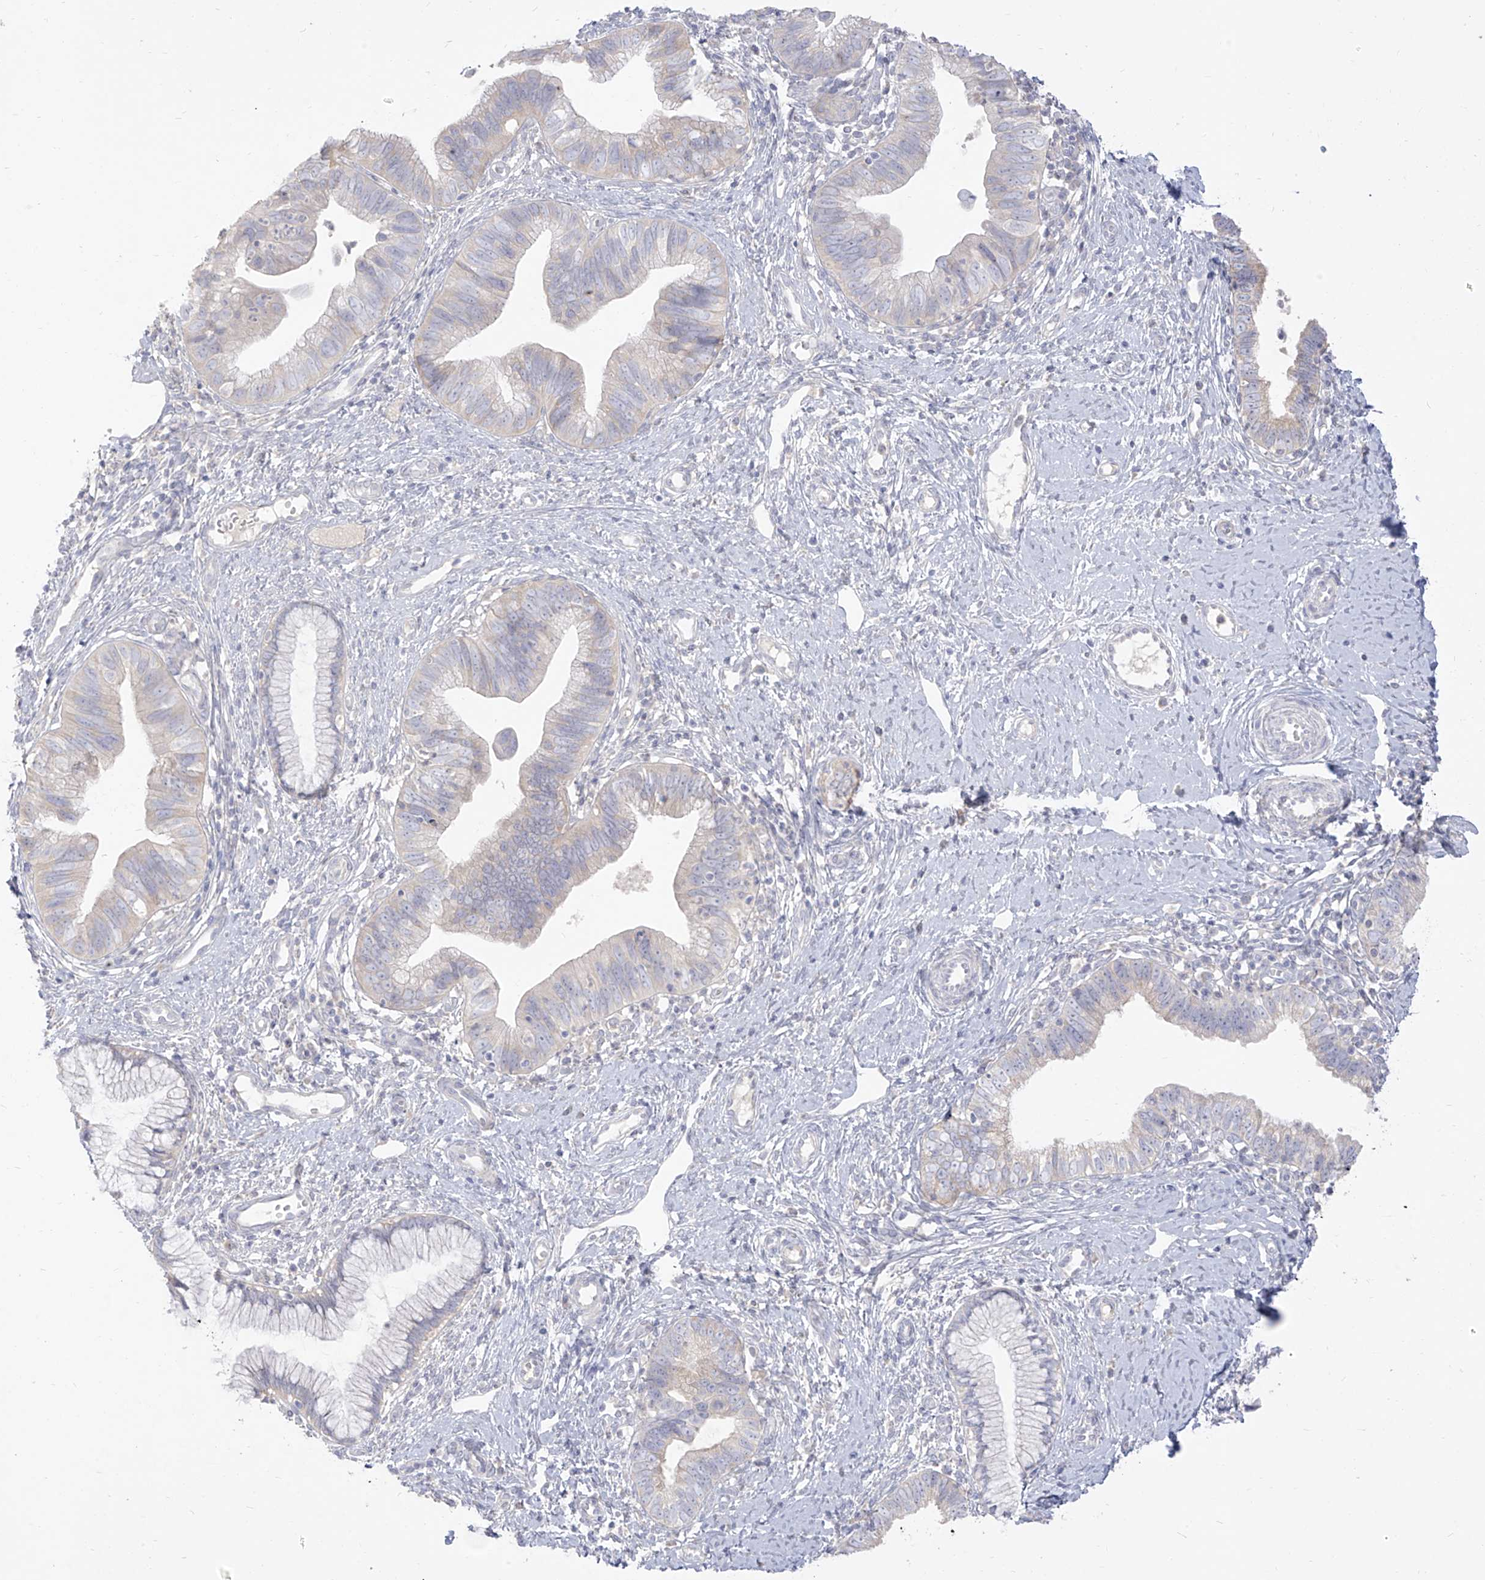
{"staining": {"intensity": "negative", "quantity": "none", "location": "none"}, "tissue": "cervical cancer", "cell_type": "Tumor cells", "image_type": "cancer", "snomed": [{"axis": "morphology", "description": "Adenocarcinoma, NOS"}, {"axis": "topography", "description": "Cervix"}], "caption": "Immunohistochemical staining of cervical cancer demonstrates no significant positivity in tumor cells.", "gene": "ARHGEF40", "patient": {"sex": "female", "age": 36}}